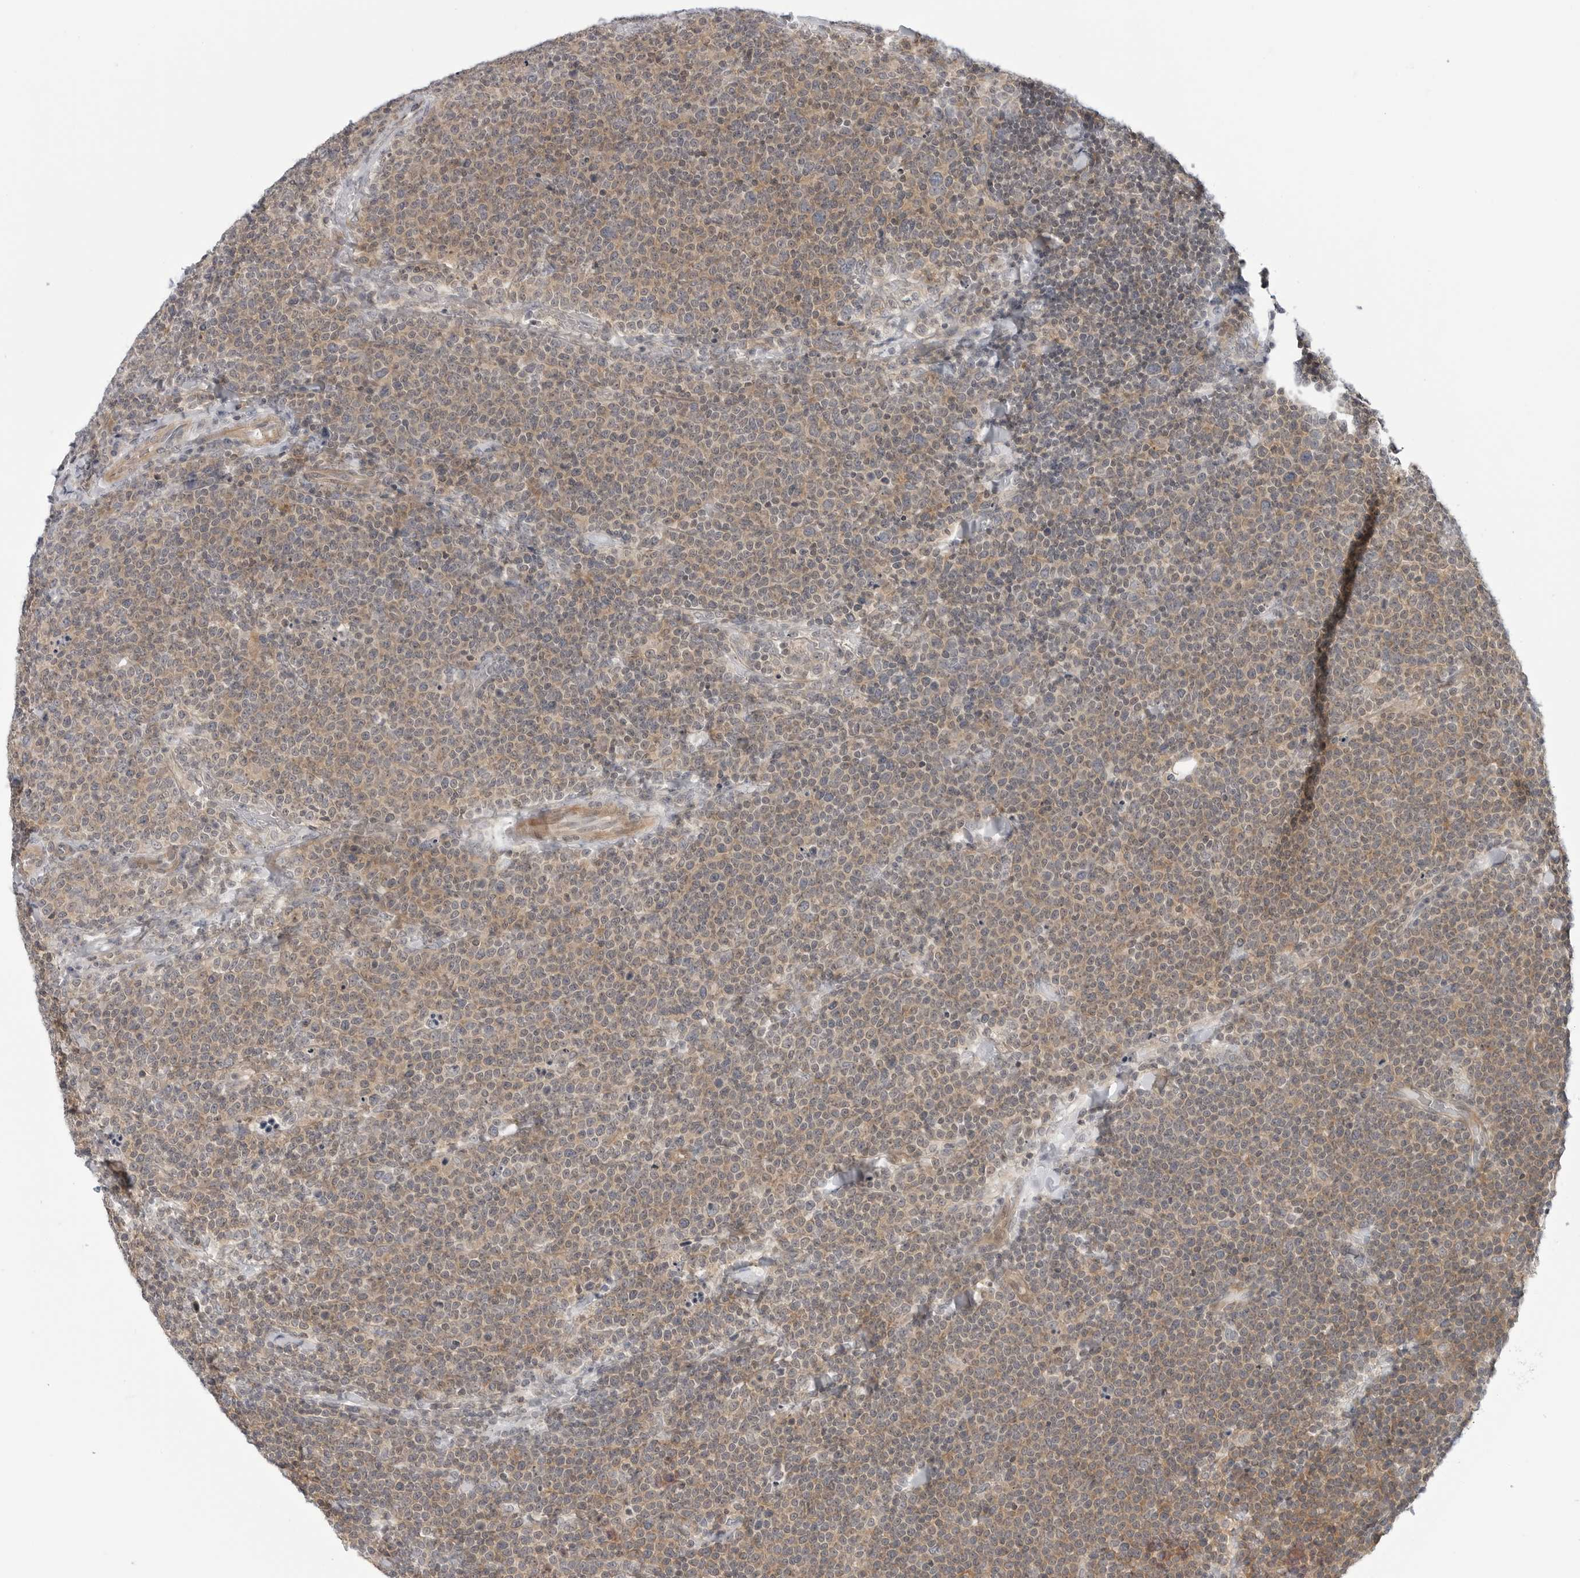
{"staining": {"intensity": "moderate", "quantity": ">75%", "location": "cytoplasmic/membranous"}, "tissue": "lymphoma", "cell_type": "Tumor cells", "image_type": "cancer", "snomed": [{"axis": "morphology", "description": "Malignant lymphoma, non-Hodgkin's type, High grade"}, {"axis": "topography", "description": "Lymph node"}], "caption": "High-magnification brightfield microscopy of high-grade malignant lymphoma, non-Hodgkin's type stained with DAB (3,3'-diaminobenzidine) (brown) and counterstained with hematoxylin (blue). tumor cells exhibit moderate cytoplasmic/membranous expression is seen in about>75% of cells. (Stains: DAB in brown, nuclei in blue, Microscopy: brightfield microscopy at high magnification).", "gene": "STXBP3", "patient": {"sex": "male", "age": 61}}